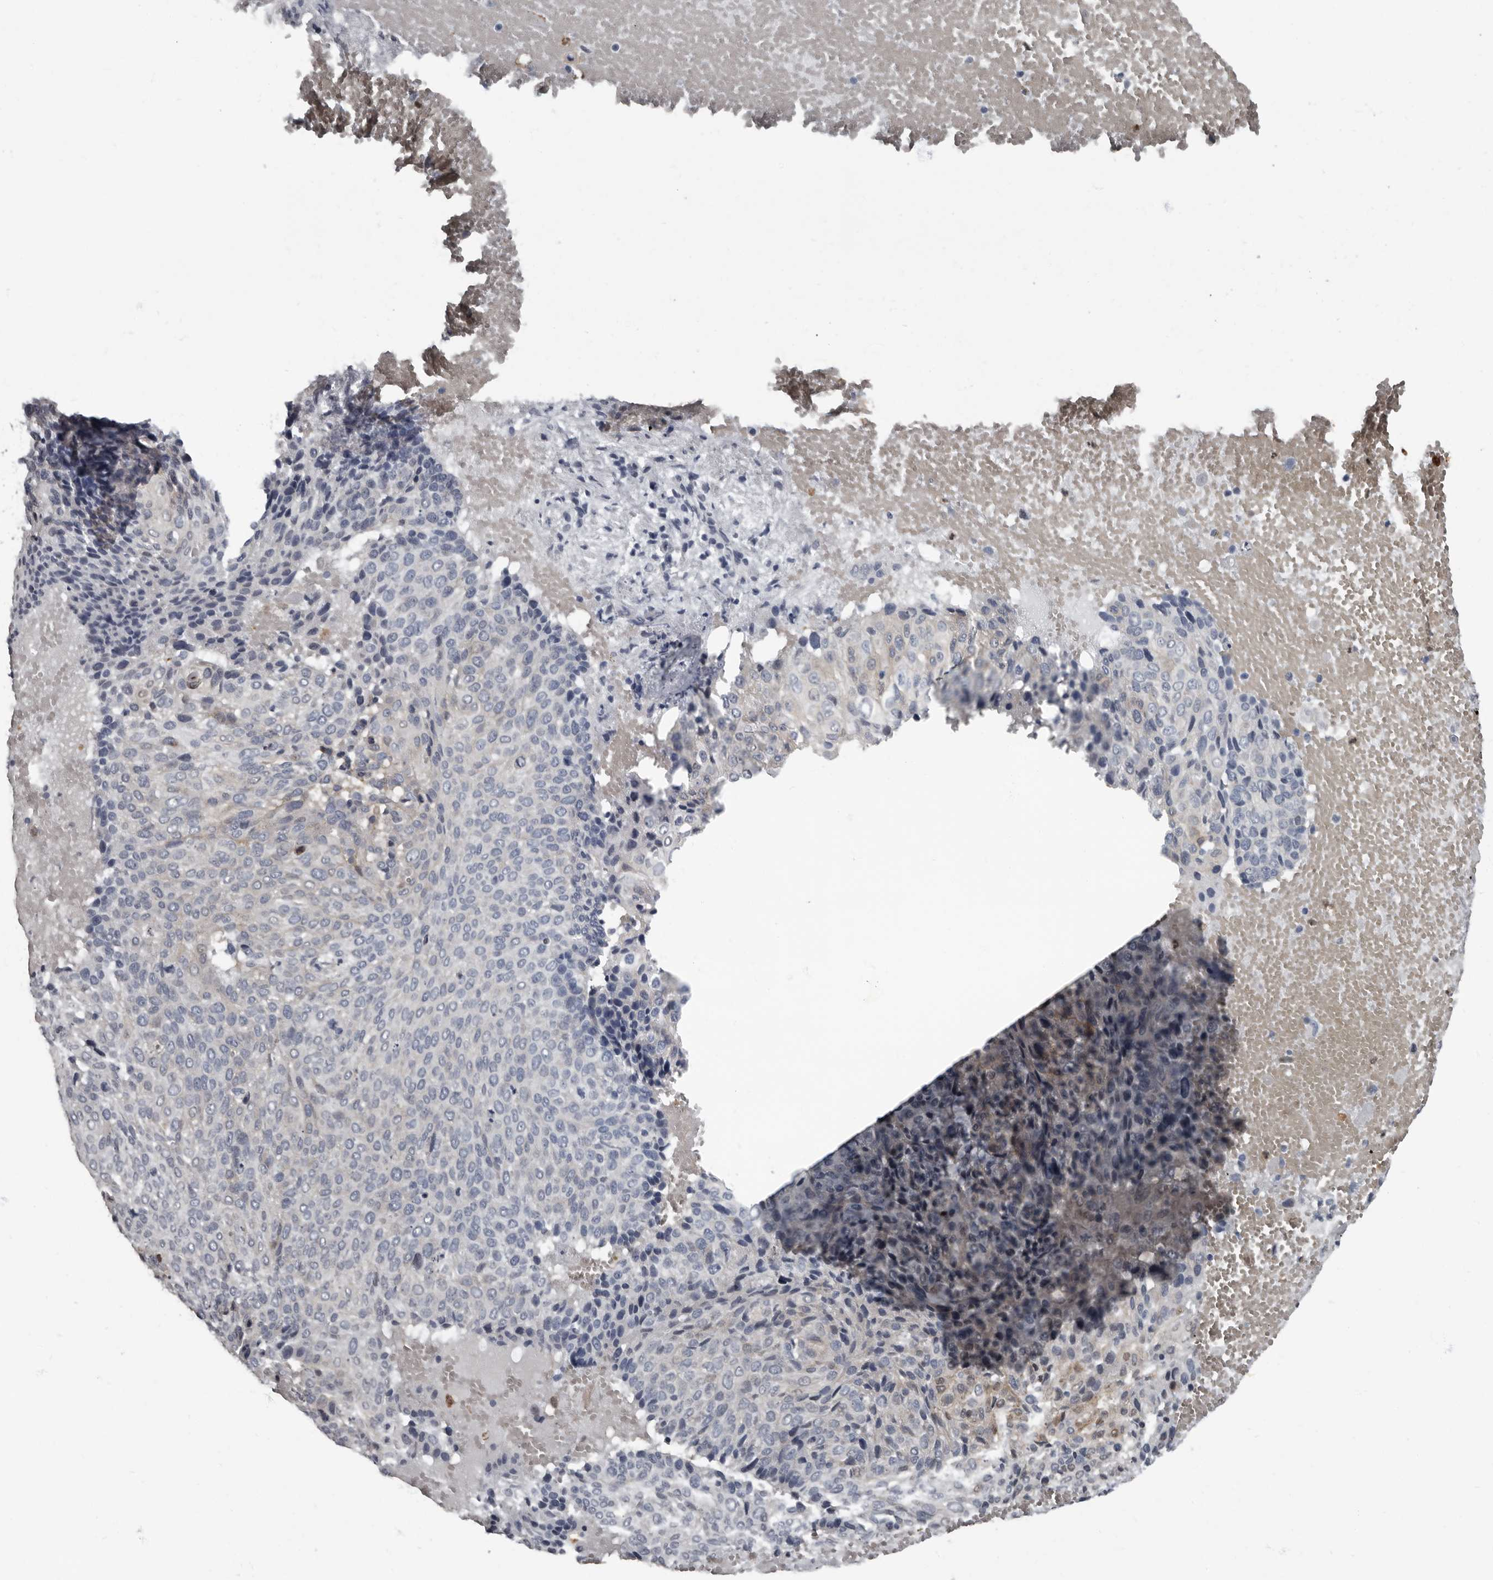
{"staining": {"intensity": "negative", "quantity": "none", "location": "none"}, "tissue": "cervical cancer", "cell_type": "Tumor cells", "image_type": "cancer", "snomed": [{"axis": "morphology", "description": "Squamous cell carcinoma, NOS"}, {"axis": "topography", "description": "Cervix"}], "caption": "Tumor cells show no significant staining in cervical squamous cell carcinoma.", "gene": "TPD52L1", "patient": {"sex": "female", "age": 74}}